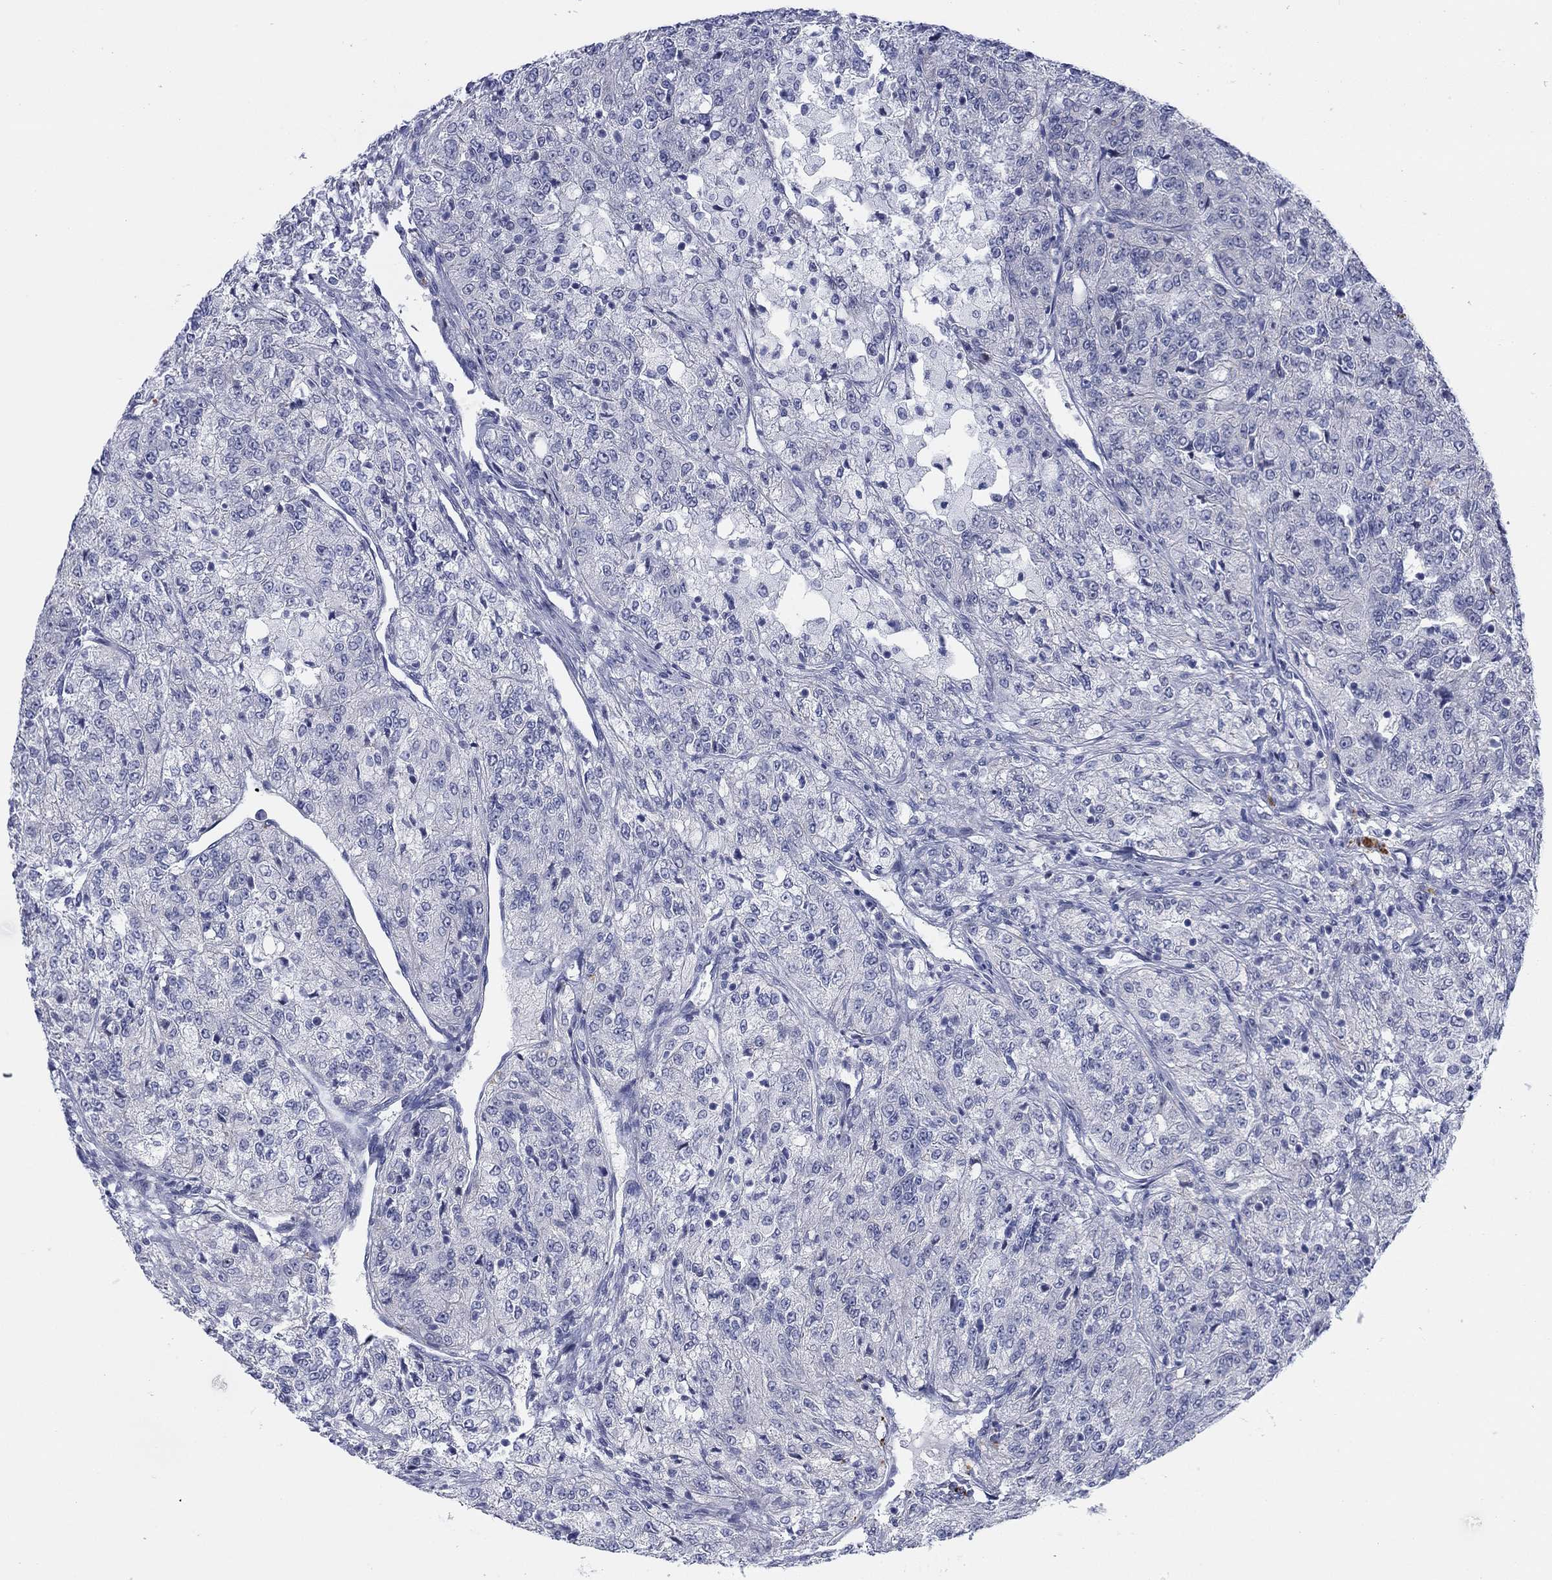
{"staining": {"intensity": "negative", "quantity": "none", "location": "none"}, "tissue": "renal cancer", "cell_type": "Tumor cells", "image_type": "cancer", "snomed": [{"axis": "morphology", "description": "Adenocarcinoma, NOS"}, {"axis": "topography", "description": "Kidney"}], "caption": "Immunohistochemistry (IHC) image of neoplastic tissue: adenocarcinoma (renal) stained with DAB (3,3'-diaminobenzidine) exhibits no significant protein expression in tumor cells. Brightfield microscopy of IHC stained with DAB (brown) and hematoxylin (blue), captured at high magnification.", "gene": "DNAL1", "patient": {"sex": "female", "age": 63}}